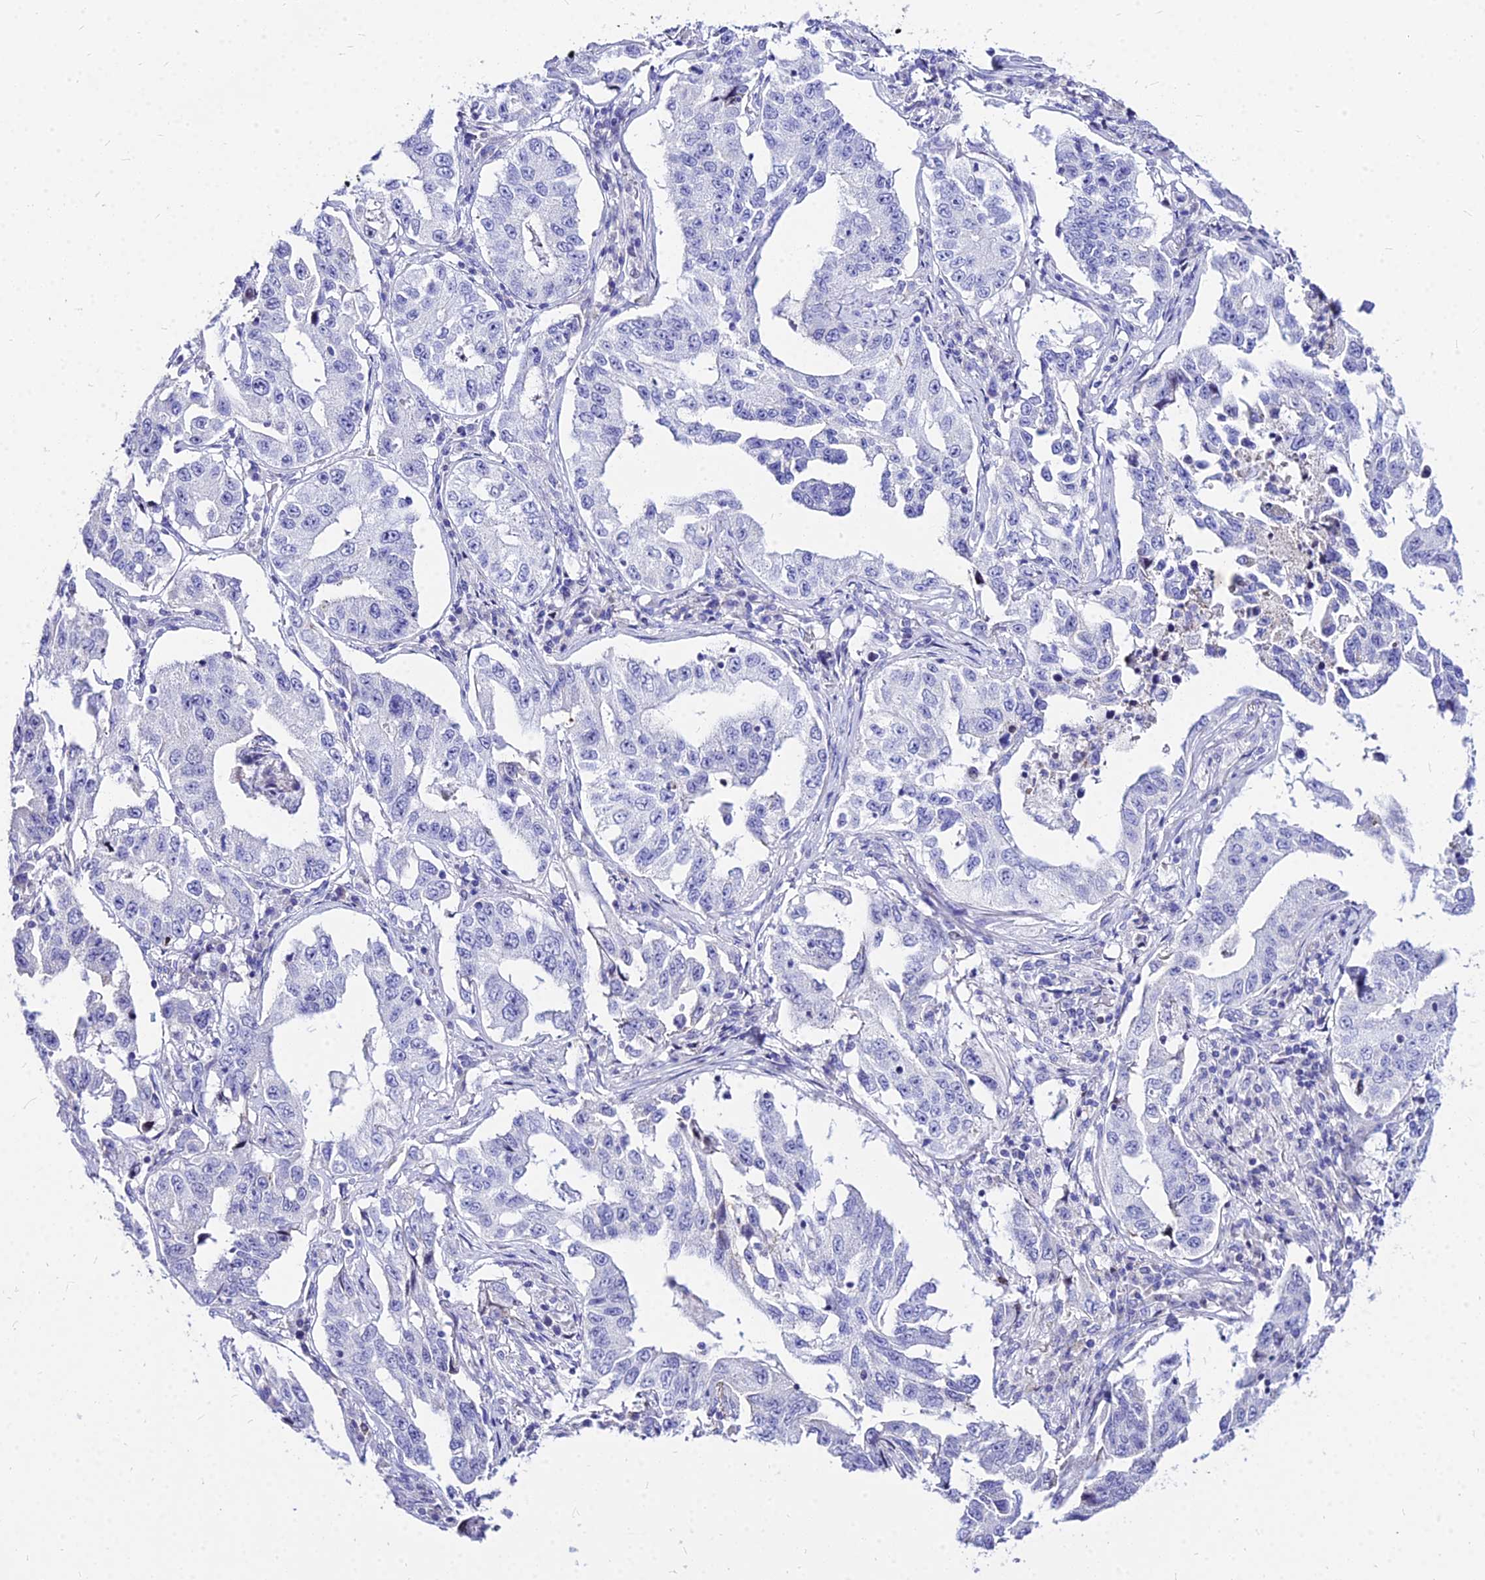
{"staining": {"intensity": "negative", "quantity": "none", "location": "none"}, "tissue": "lung cancer", "cell_type": "Tumor cells", "image_type": "cancer", "snomed": [{"axis": "morphology", "description": "Adenocarcinoma, NOS"}, {"axis": "topography", "description": "Lung"}], "caption": "Tumor cells show no significant protein positivity in adenocarcinoma (lung).", "gene": "CARD18", "patient": {"sex": "female", "age": 51}}